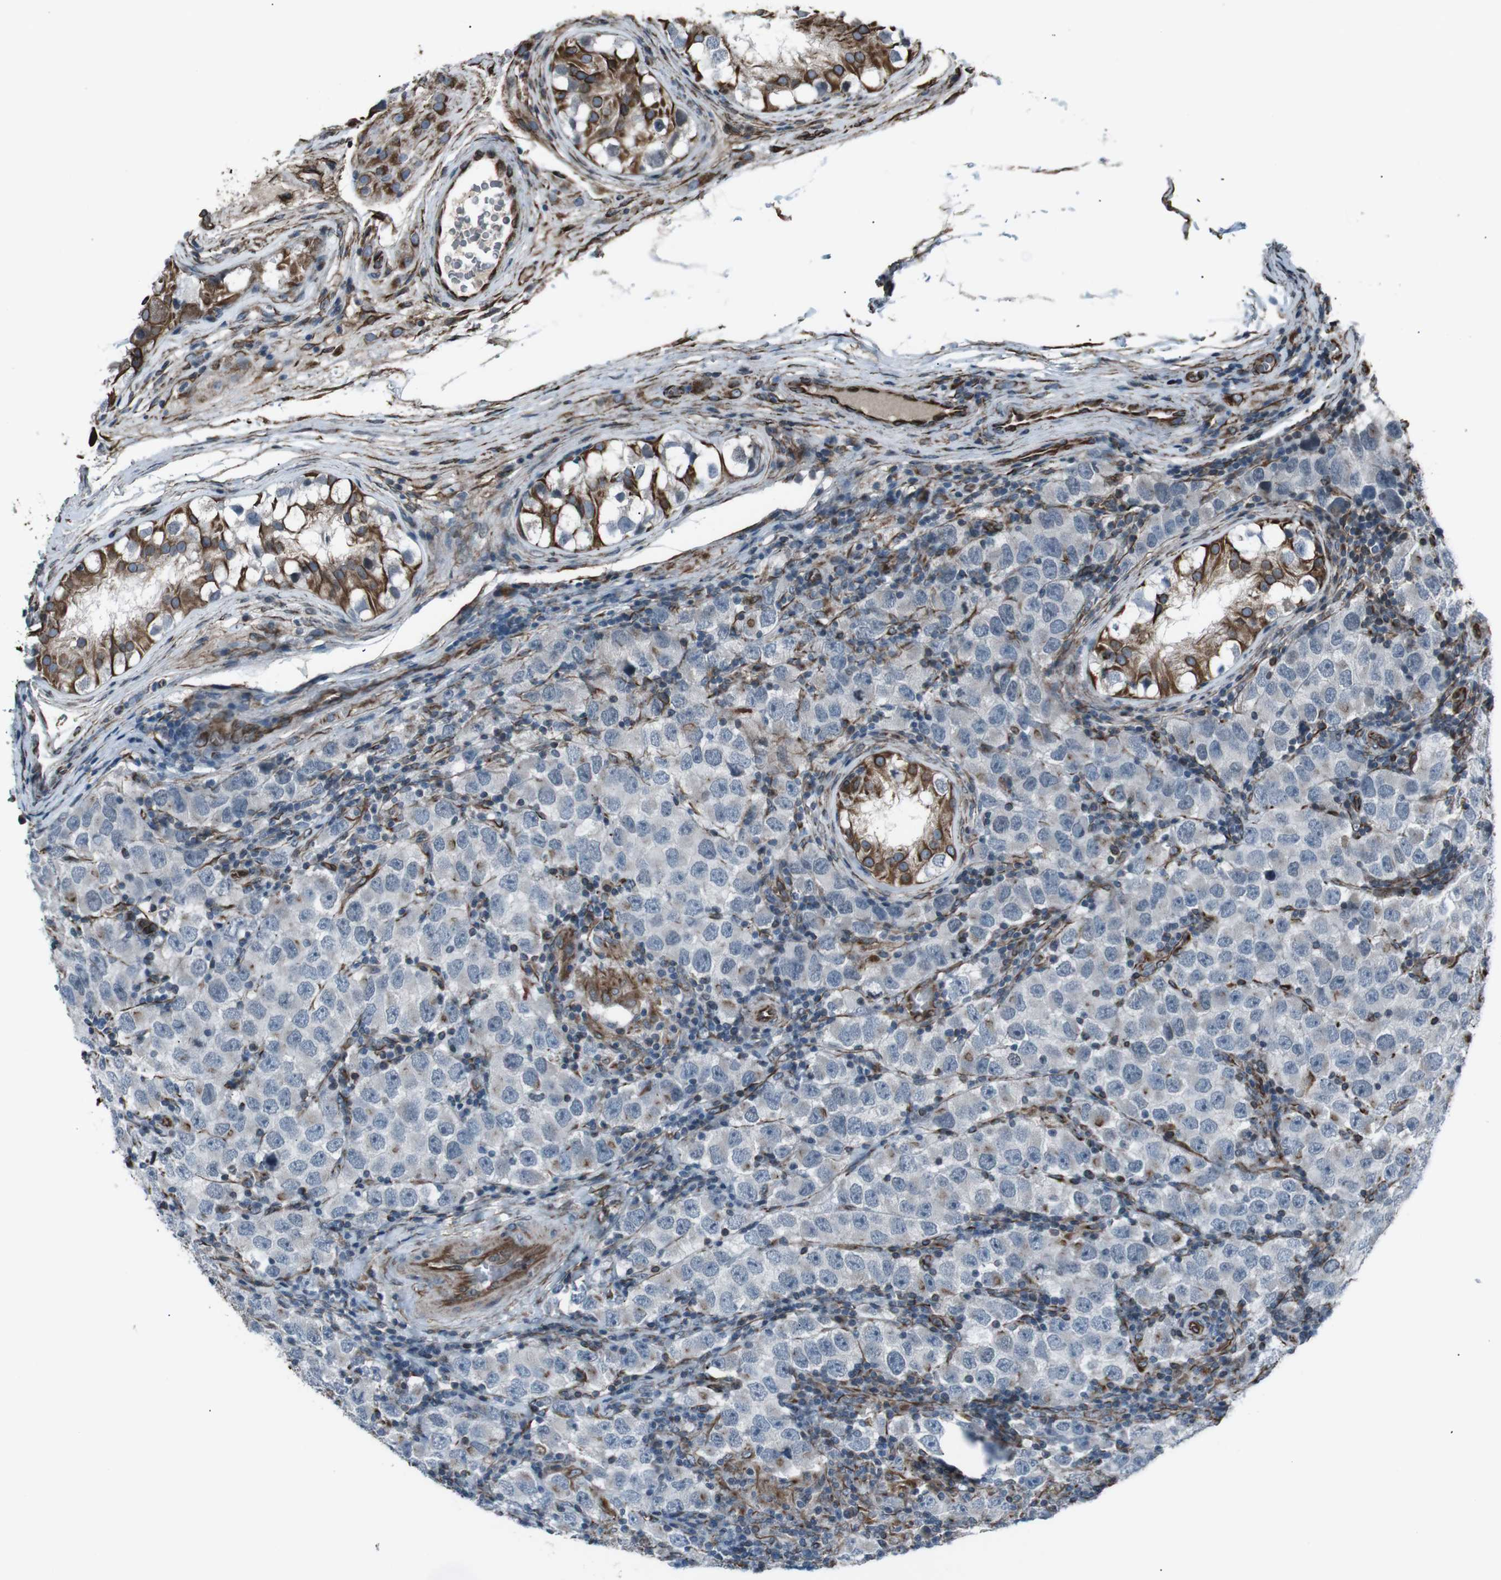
{"staining": {"intensity": "negative", "quantity": "none", "location": "none"}, "tissue": "testis cancer", "cell_type": "Tumor cells", "image_type": "cancer", "snomed": [{"axis": "morphology", "description": "Carcinoma, Embryonal, NOS"}, {"axis": "topography", "description": "Testis"}], "caption": "This is a image of immunohistochemistry (IHC) staining of testis embryonal carcinoma, which shows no expression in tumor cells.", "gene": "TMEM141", "patient": {"sex": "male", "age": 21}}